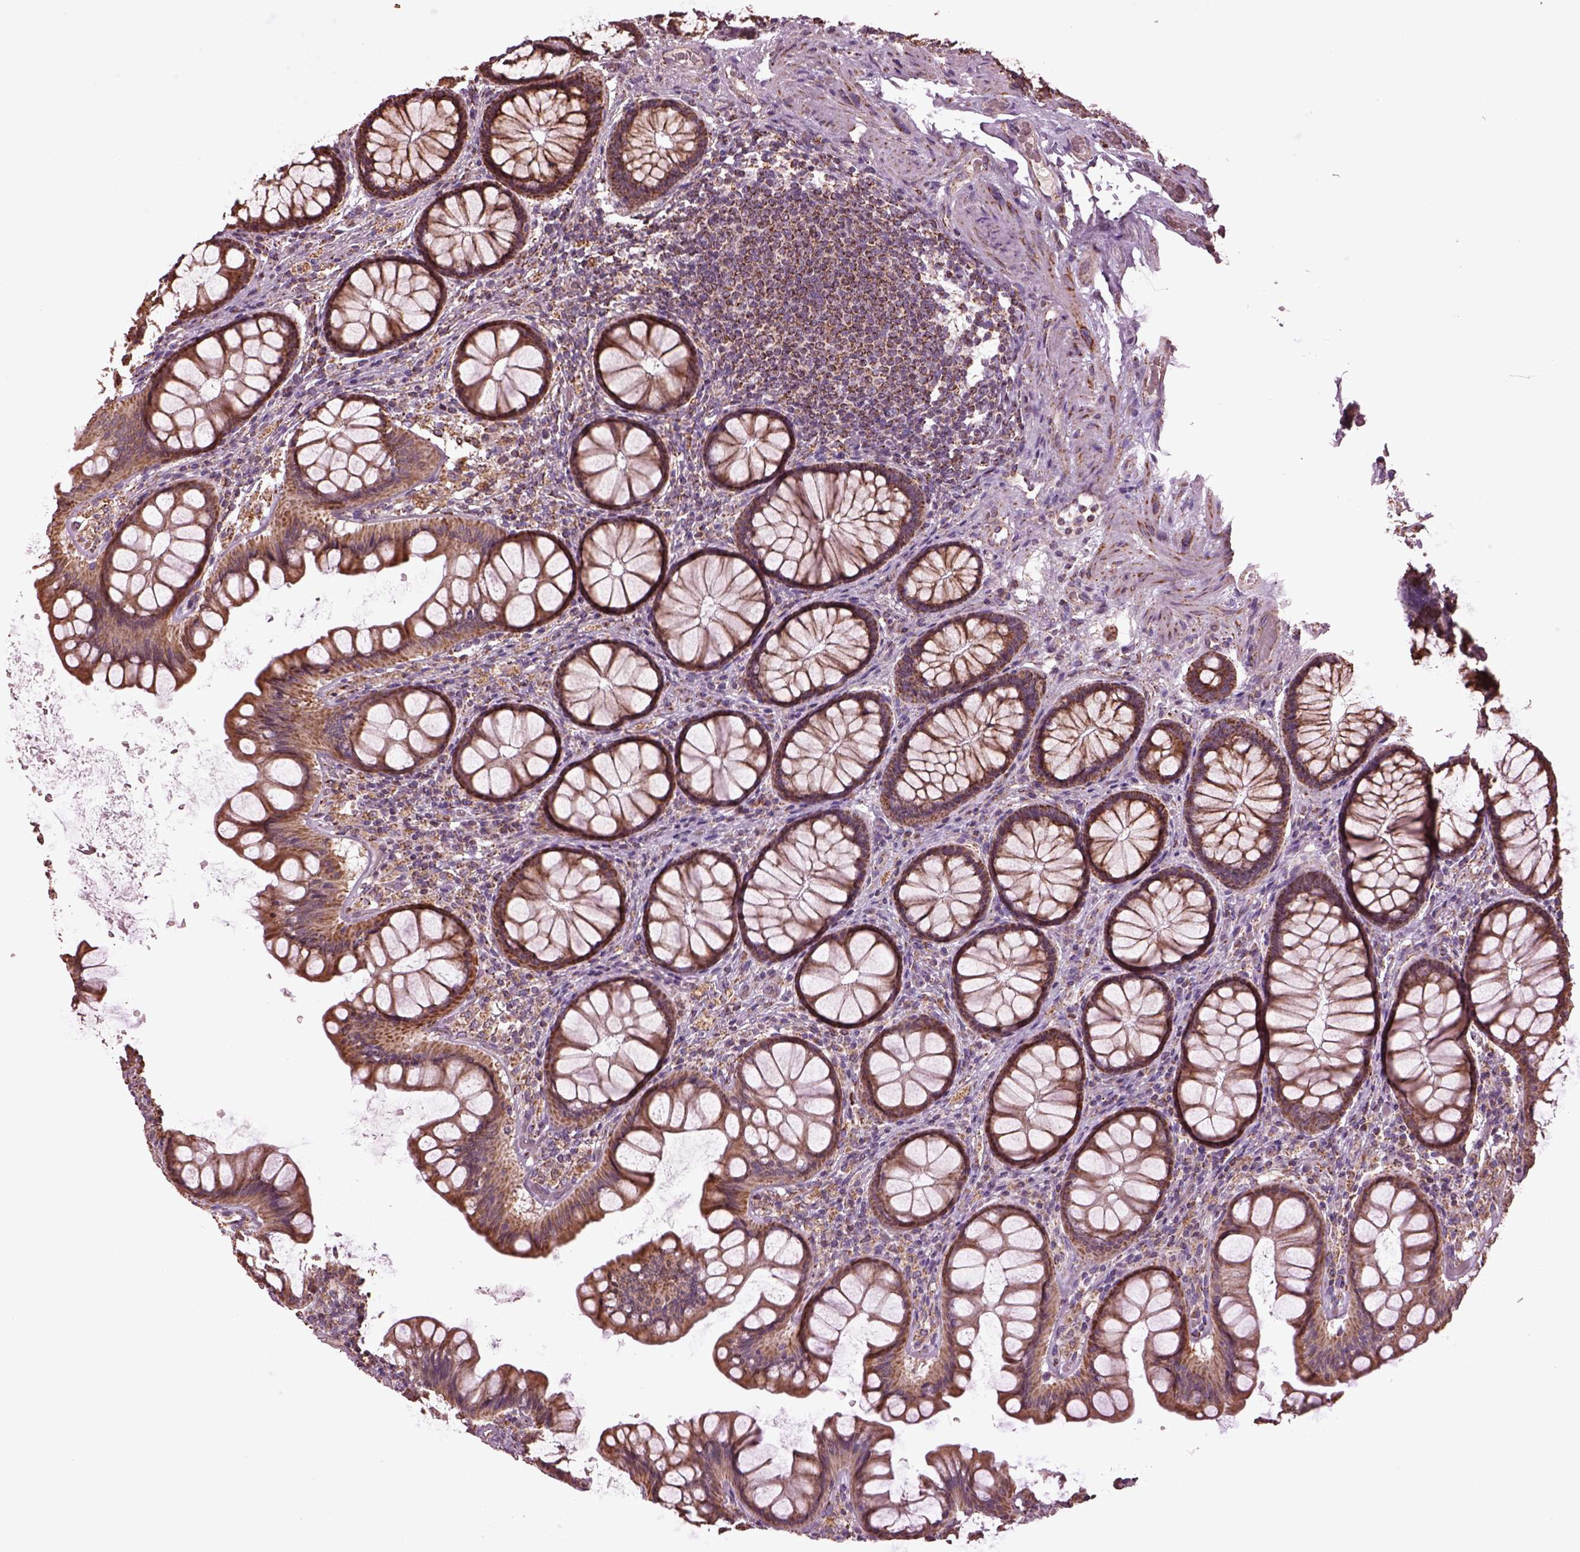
{"staining": {"intensity": "negative", "quantity": "none", "location": "none"}, "tissue": "colon", "cell_type": "Endothelial cells", "image_type": "normal", "snomed": [{"axis": "morphology", "description": "Normal tissue, NOS"}, {"axis": "topography", "description": "Colon"}], "caption": "DAB immunohistochemical staining of benign colon shows no significant expression in endothelial cells. The staining is performed using DAB brown chromogen with nuclei counter-stained in using hematoxylin.", "gene": "TMEM254", "patient": {"sex": "female", "age": 65}}